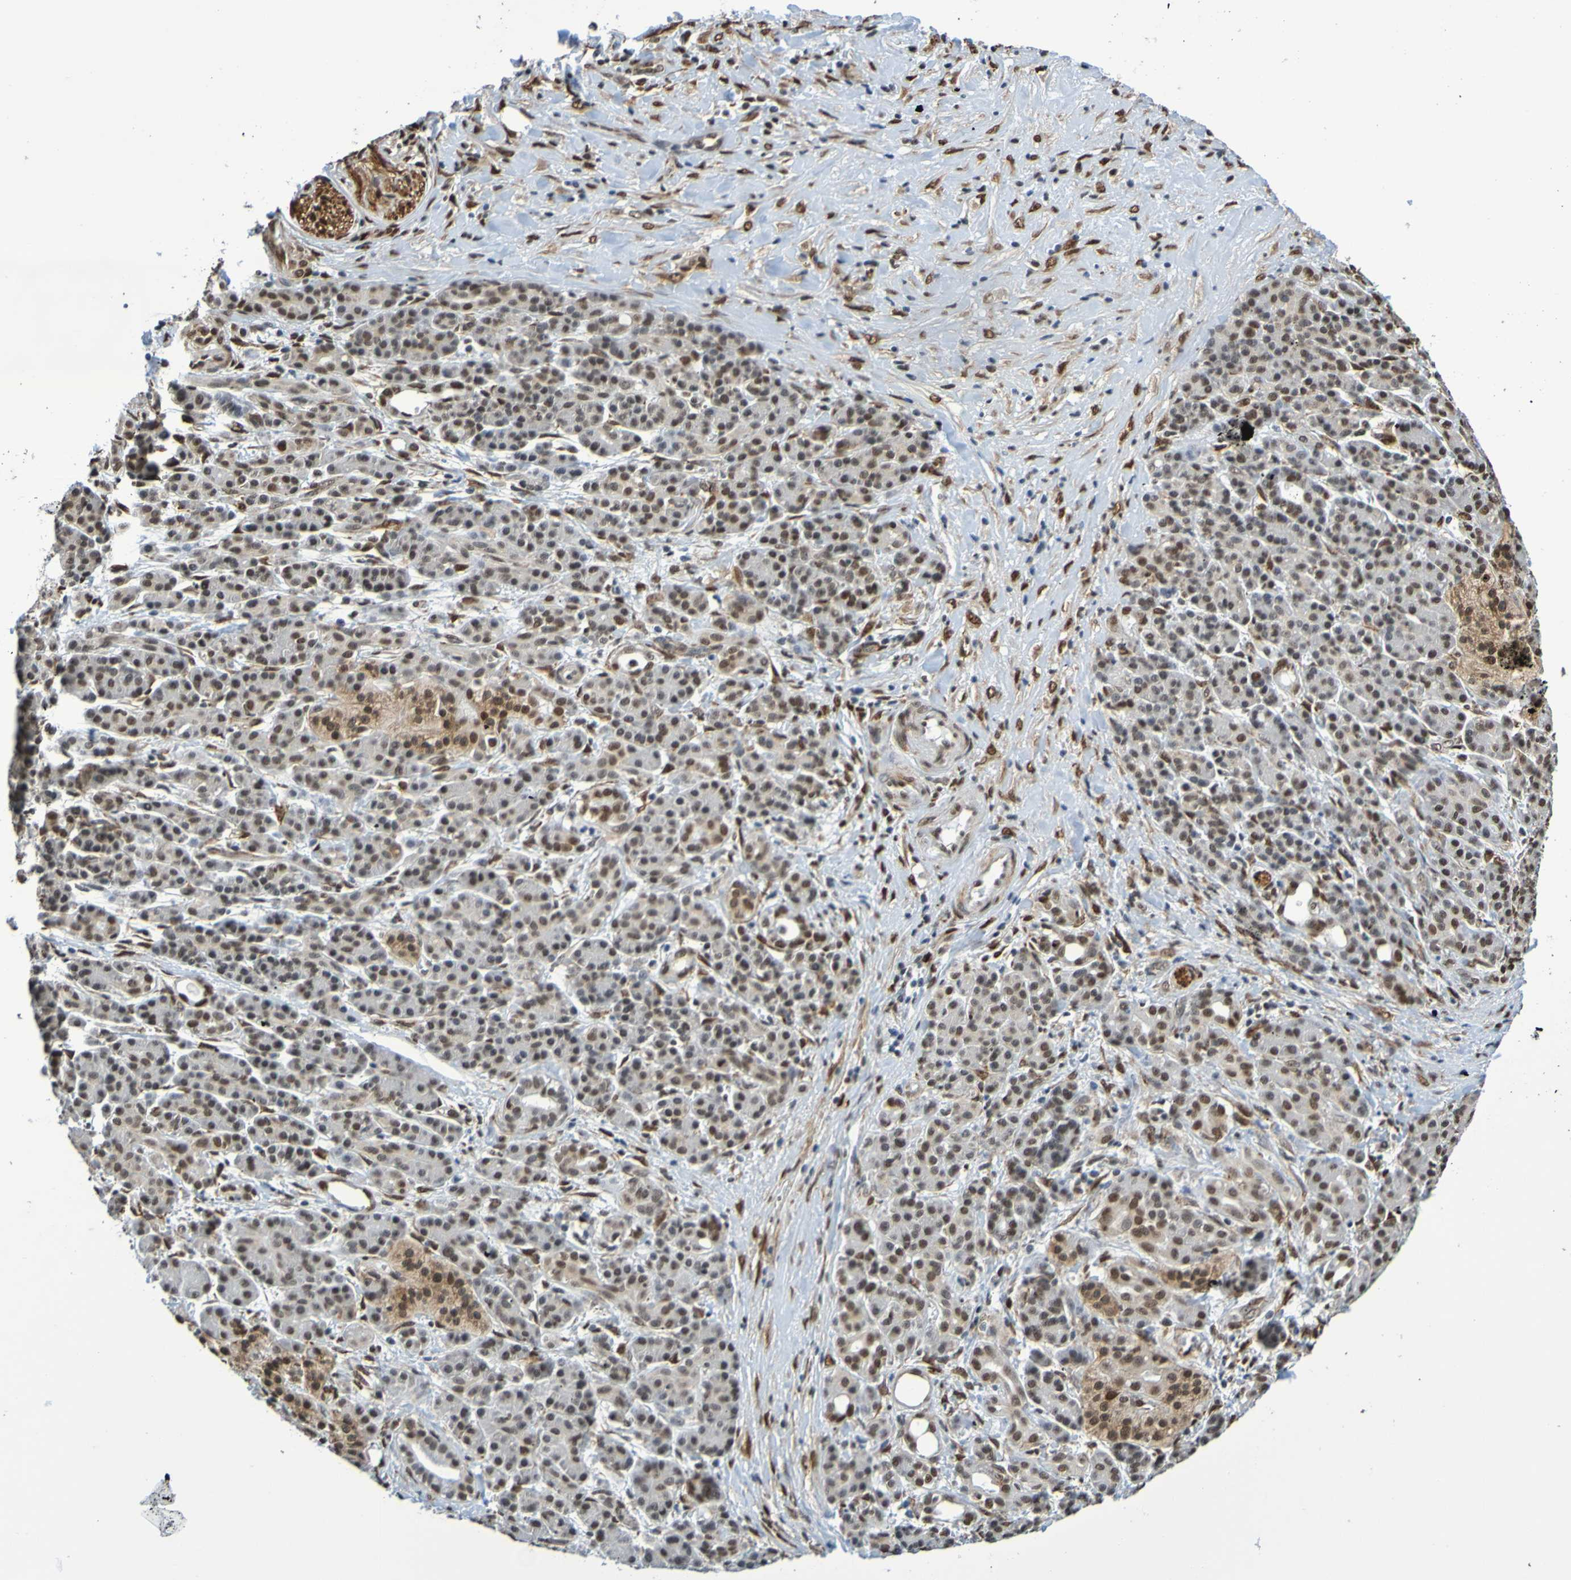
{"staining": {"intensity": "strong", "quantity": ">75%", "location": "nuclear"}, "tissue": "pancreatic cancer", "cell_type": "Tumor cells", "image_type": "cancer", "snomed": [{"axis": "morphology", "description": "Adenocarcinoma, NOS"}, {"axis": "topography", "description": "Pancreas"}], "caption": "The immunohistochemical stain highlights strong nuclear expression in tumor cells of adenocarcinoma (pancreatic) tissue.", "gene": "HDAC2", "patient": {"sex": "female", "age": 77}}